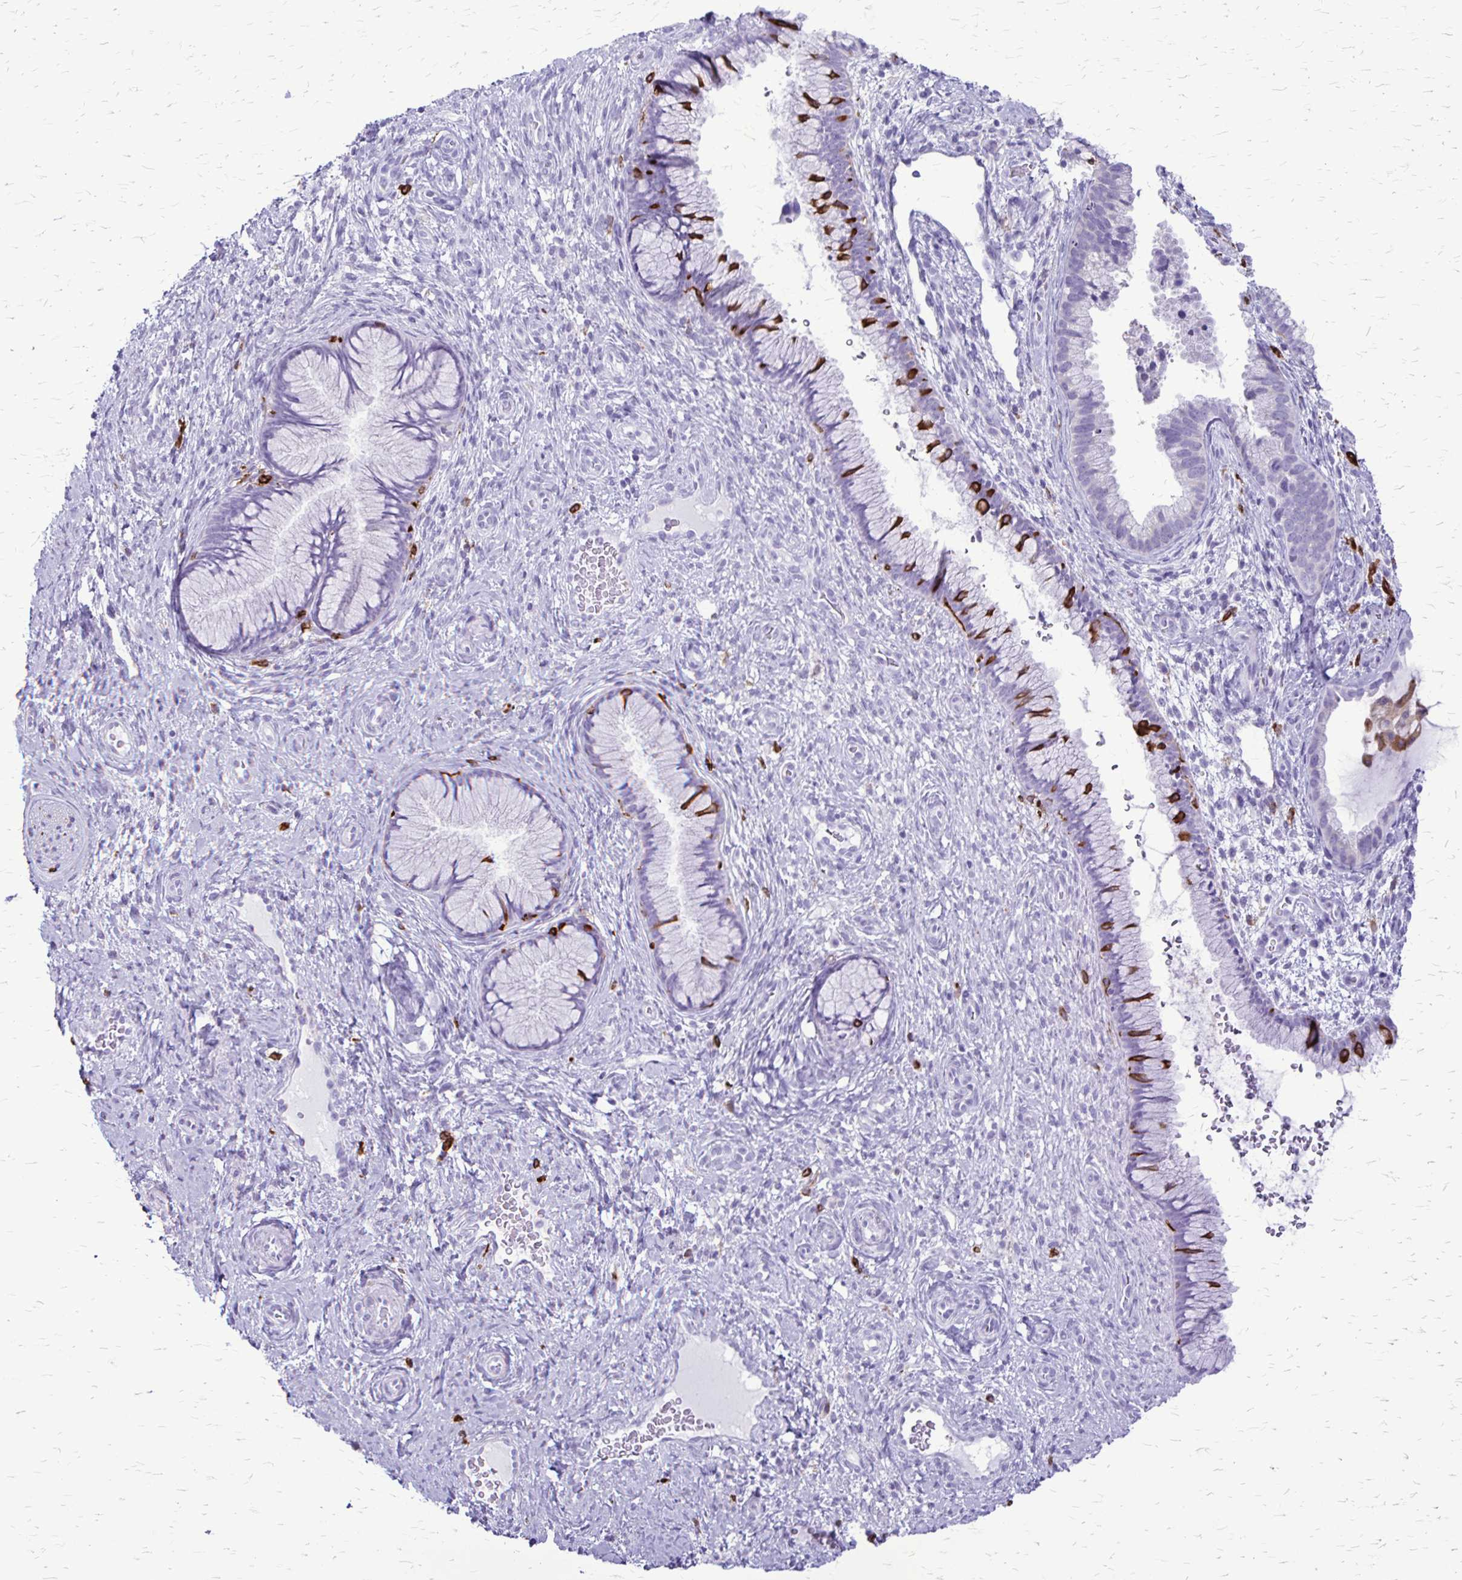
{"staining": {"intensity": "strong", "quantity": "<25%", "location": "cytoplasmic/membranous"}, "tissue": "cervix", "cell_type": "Glandular cells", "image_type": "normal", "snomed": [{"axis": "morphology", "description": "Normal tissue, NOS"}, {"axis": "topography", "description": "Cervix"}], "caption": "A micrograph of cervix stained for a protein shows strong cytoplasmic/membranous brown staining in glandular cells.", "gene": "RTN1", "patient": {"sex": "female", "age": 34}}